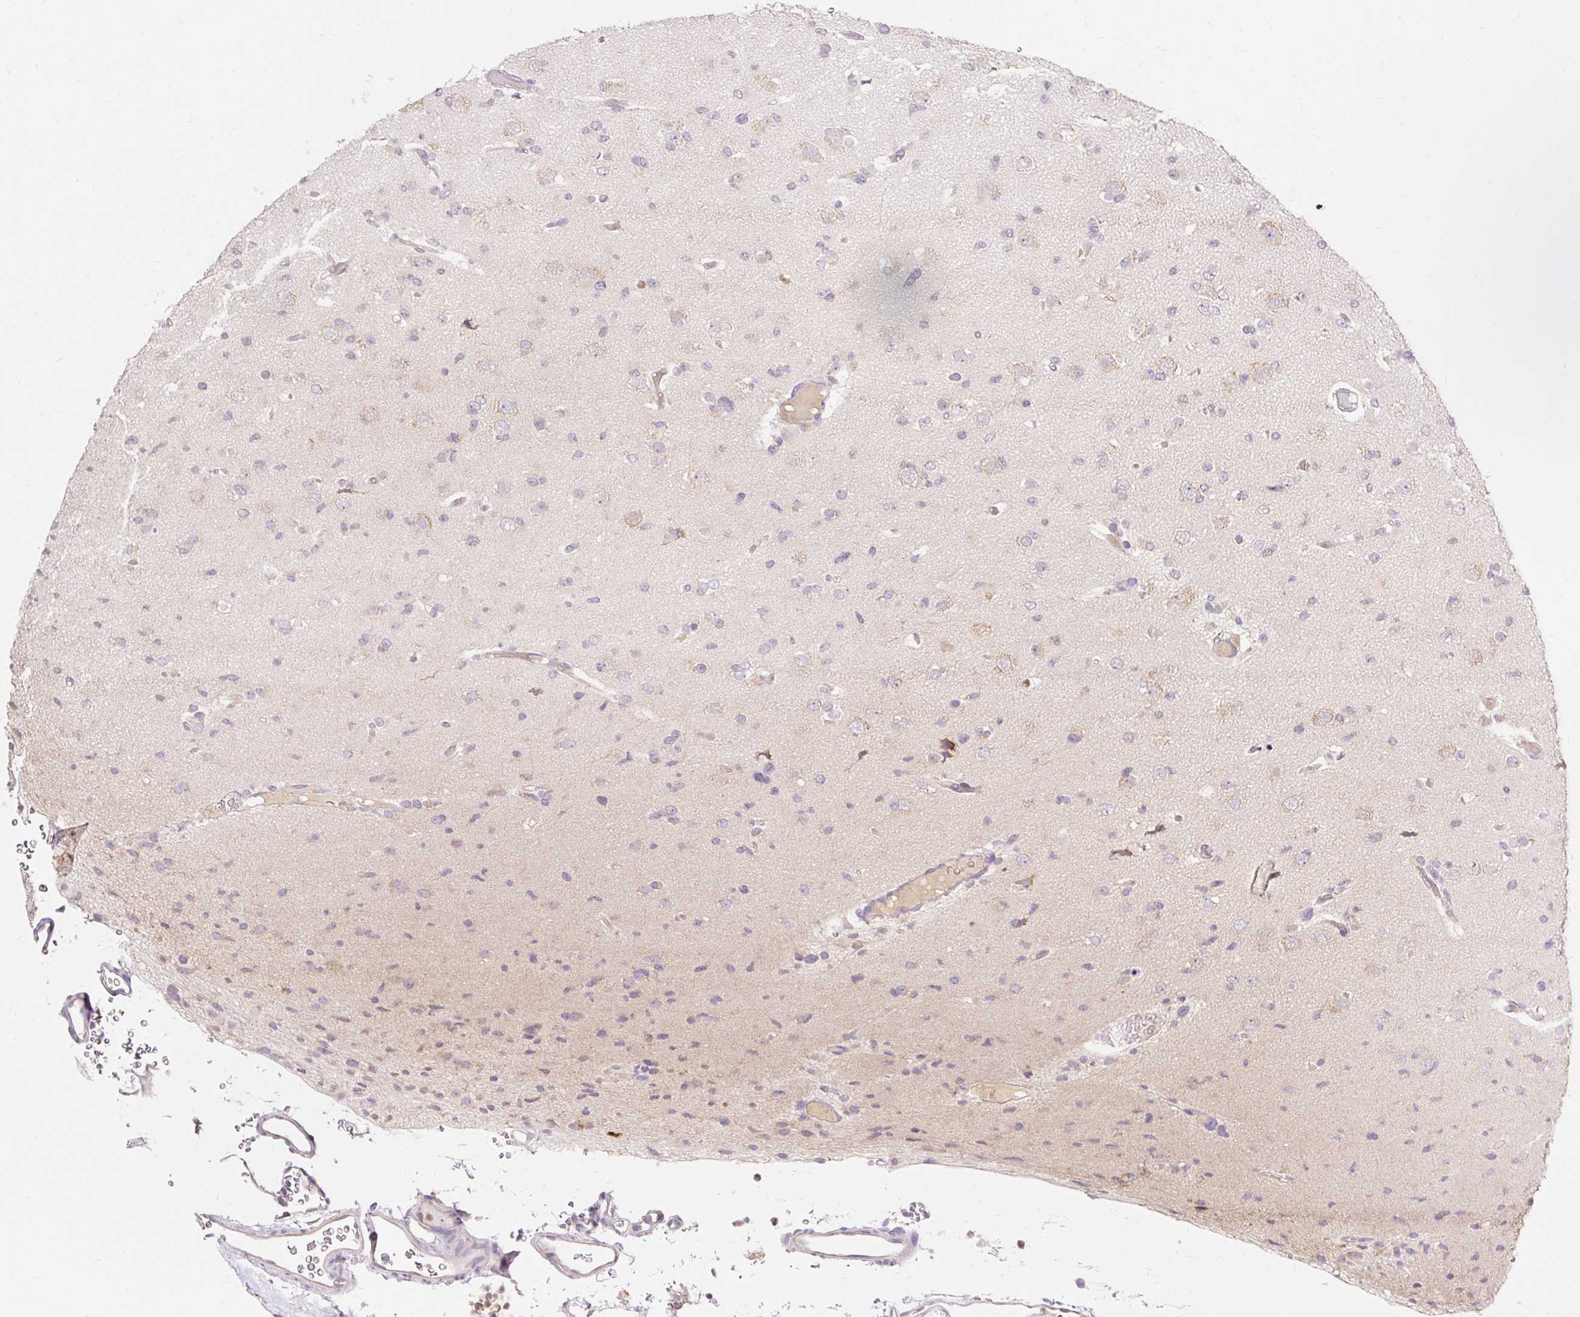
{"staining": {"intensity": "negative", "quantity": "none", "location": "none"}, "tissue": "glioma", "cell_type": "Tumor cells", "image_type": "cancer", "snomed": [{"axis": "morphology", "description": "Glioma, malignant, Low grade"}, {"axis": "topography", "description": "Brain"}], "caption": "High magnification brightfield microscopy of malignant low-grade glioma stained with DAB (brown) and counterstained with hematoxylin (blue): tumor cells show no significant positivity.", "gene": "SEC63", "patient": {"sex": "female", "age": 22}}